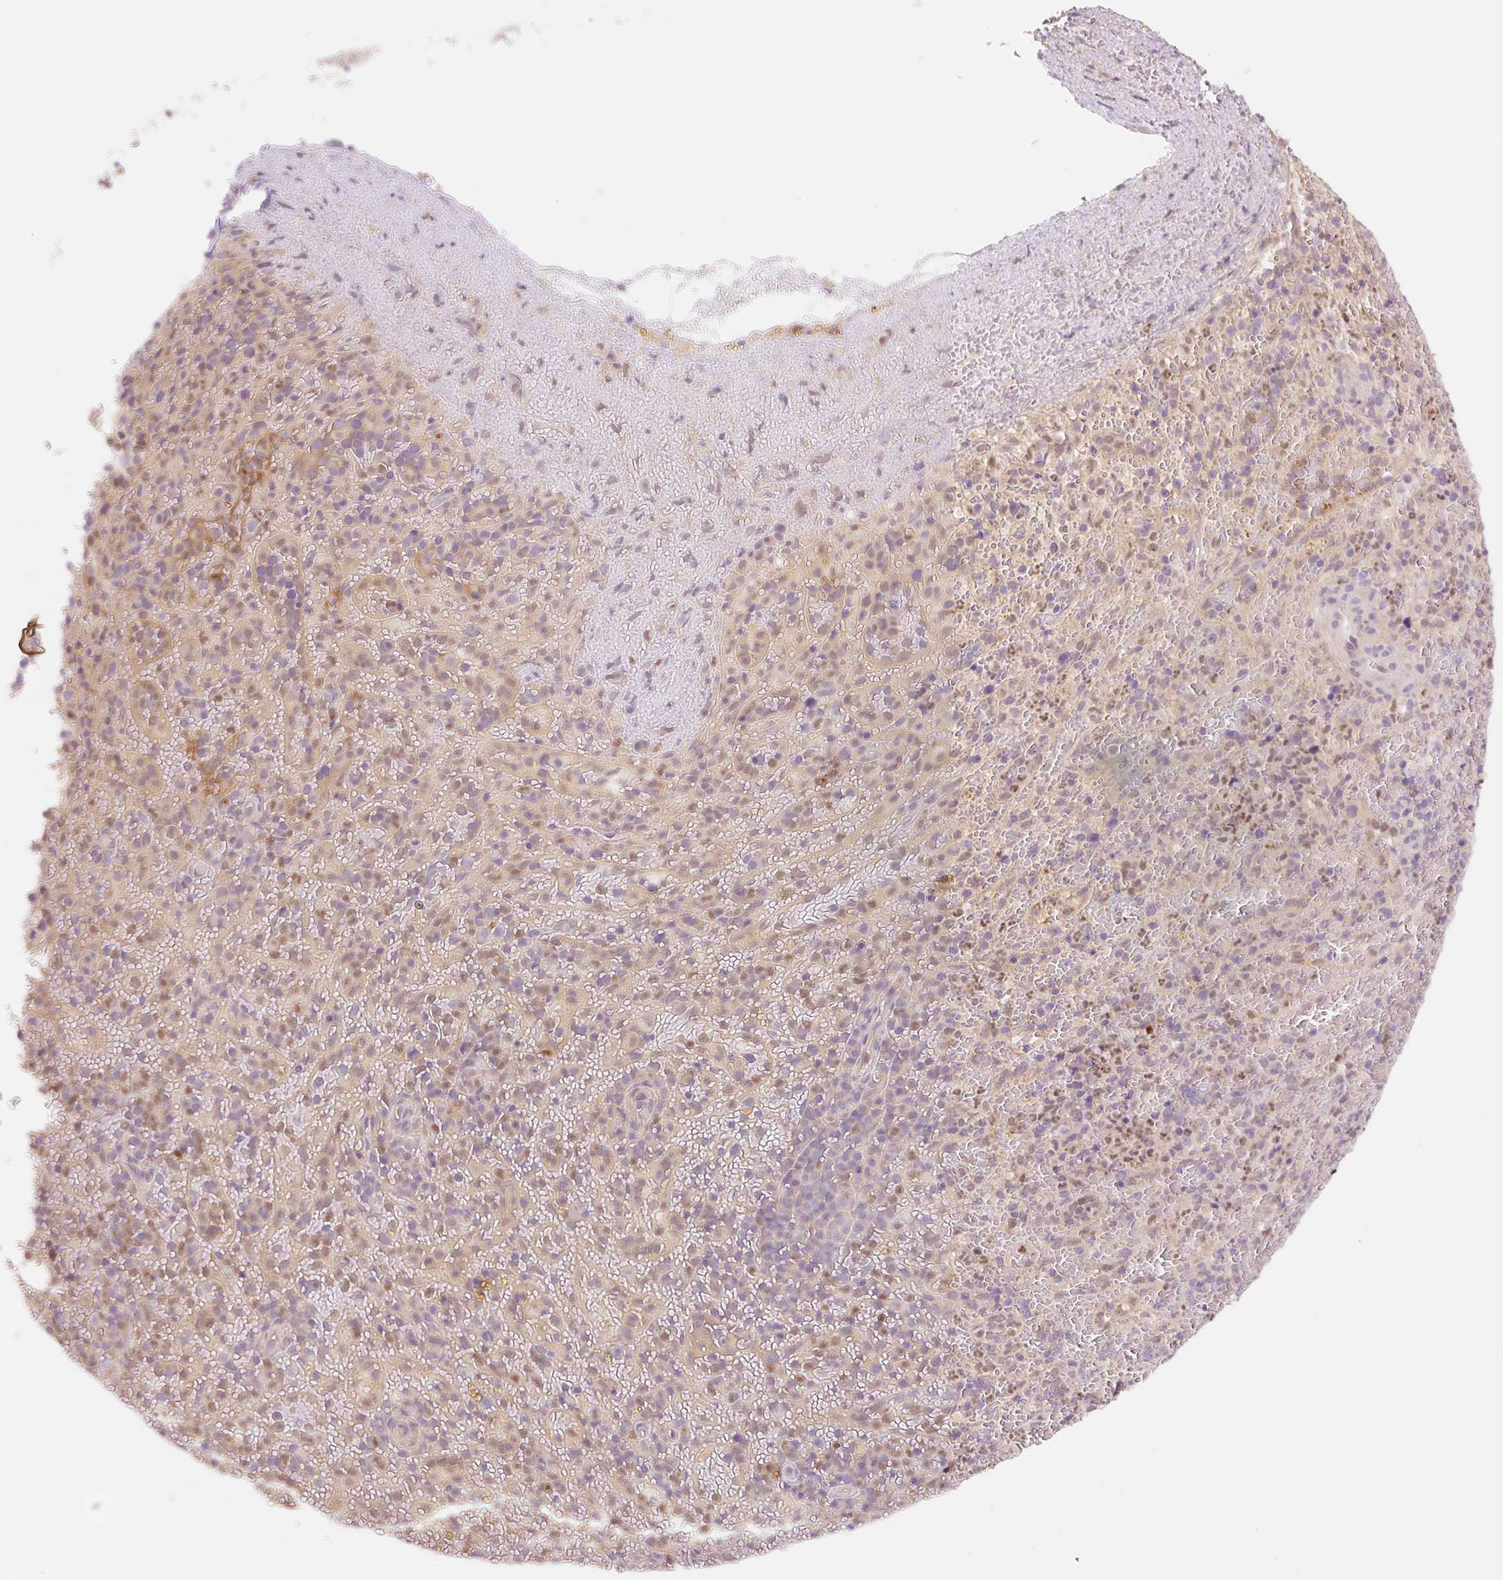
{"staining": {"intensity": "moderate", "quantity": "25%-75%", "location": "nuclear"}, "tissue": "spleen", "cell_type": "Cells in red pulp", "image_type": "normal", "snomed": [{"axis": "morphology", "description": "Normal tissue, NOS"}, {"axis": "topography", "description": "Spleen"}], "caption": "The photomicrograph shows a brown stain indicating the presence of a protein in the nuclear of cells in red pulp in spleen. (DAB IHC, brown staining for protein, blue staining for nuclei).", "gene": "HEBP1", "patient": {"sex": "female", "age": 50}}